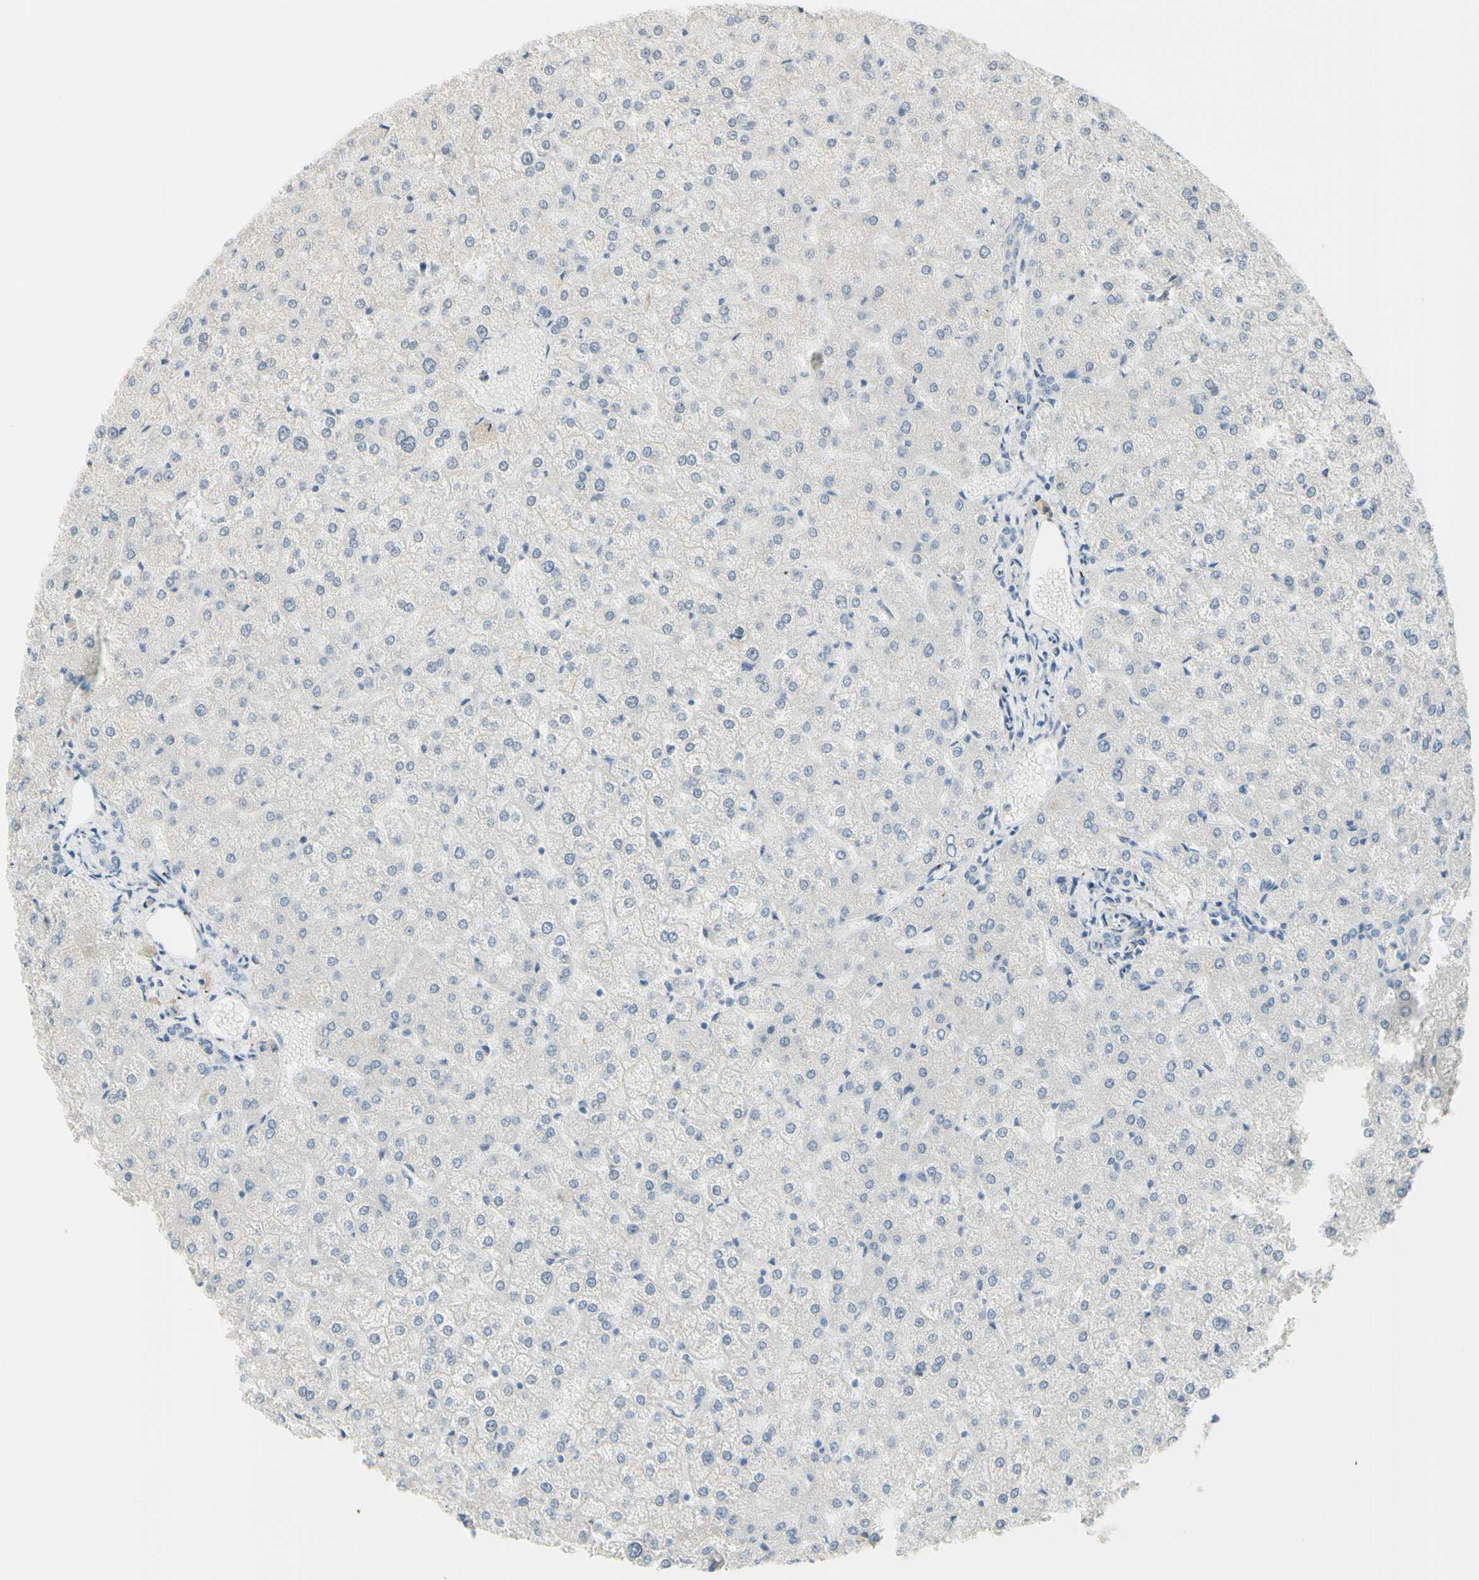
{"staining": {"intensity": "negative", "quantity": "none", "location": "none"}, "tissue": "liver", "cell_type": "Cholangiocytes", "image_type": "normal", "snomed": [{"axis": "morphology", "description": "Normal tissue, NOS"}, {"axis": "topography", "description": "Liver"}], "caption": "Histopathology image shows no significant protein positivity in cholangiocytes of benign liver. (Immunohistochemistry (ihc), brightfield microscopy, high magnification).", "gene": "B4GALNT1", "patient": {"sex": "female", "age": 32}}